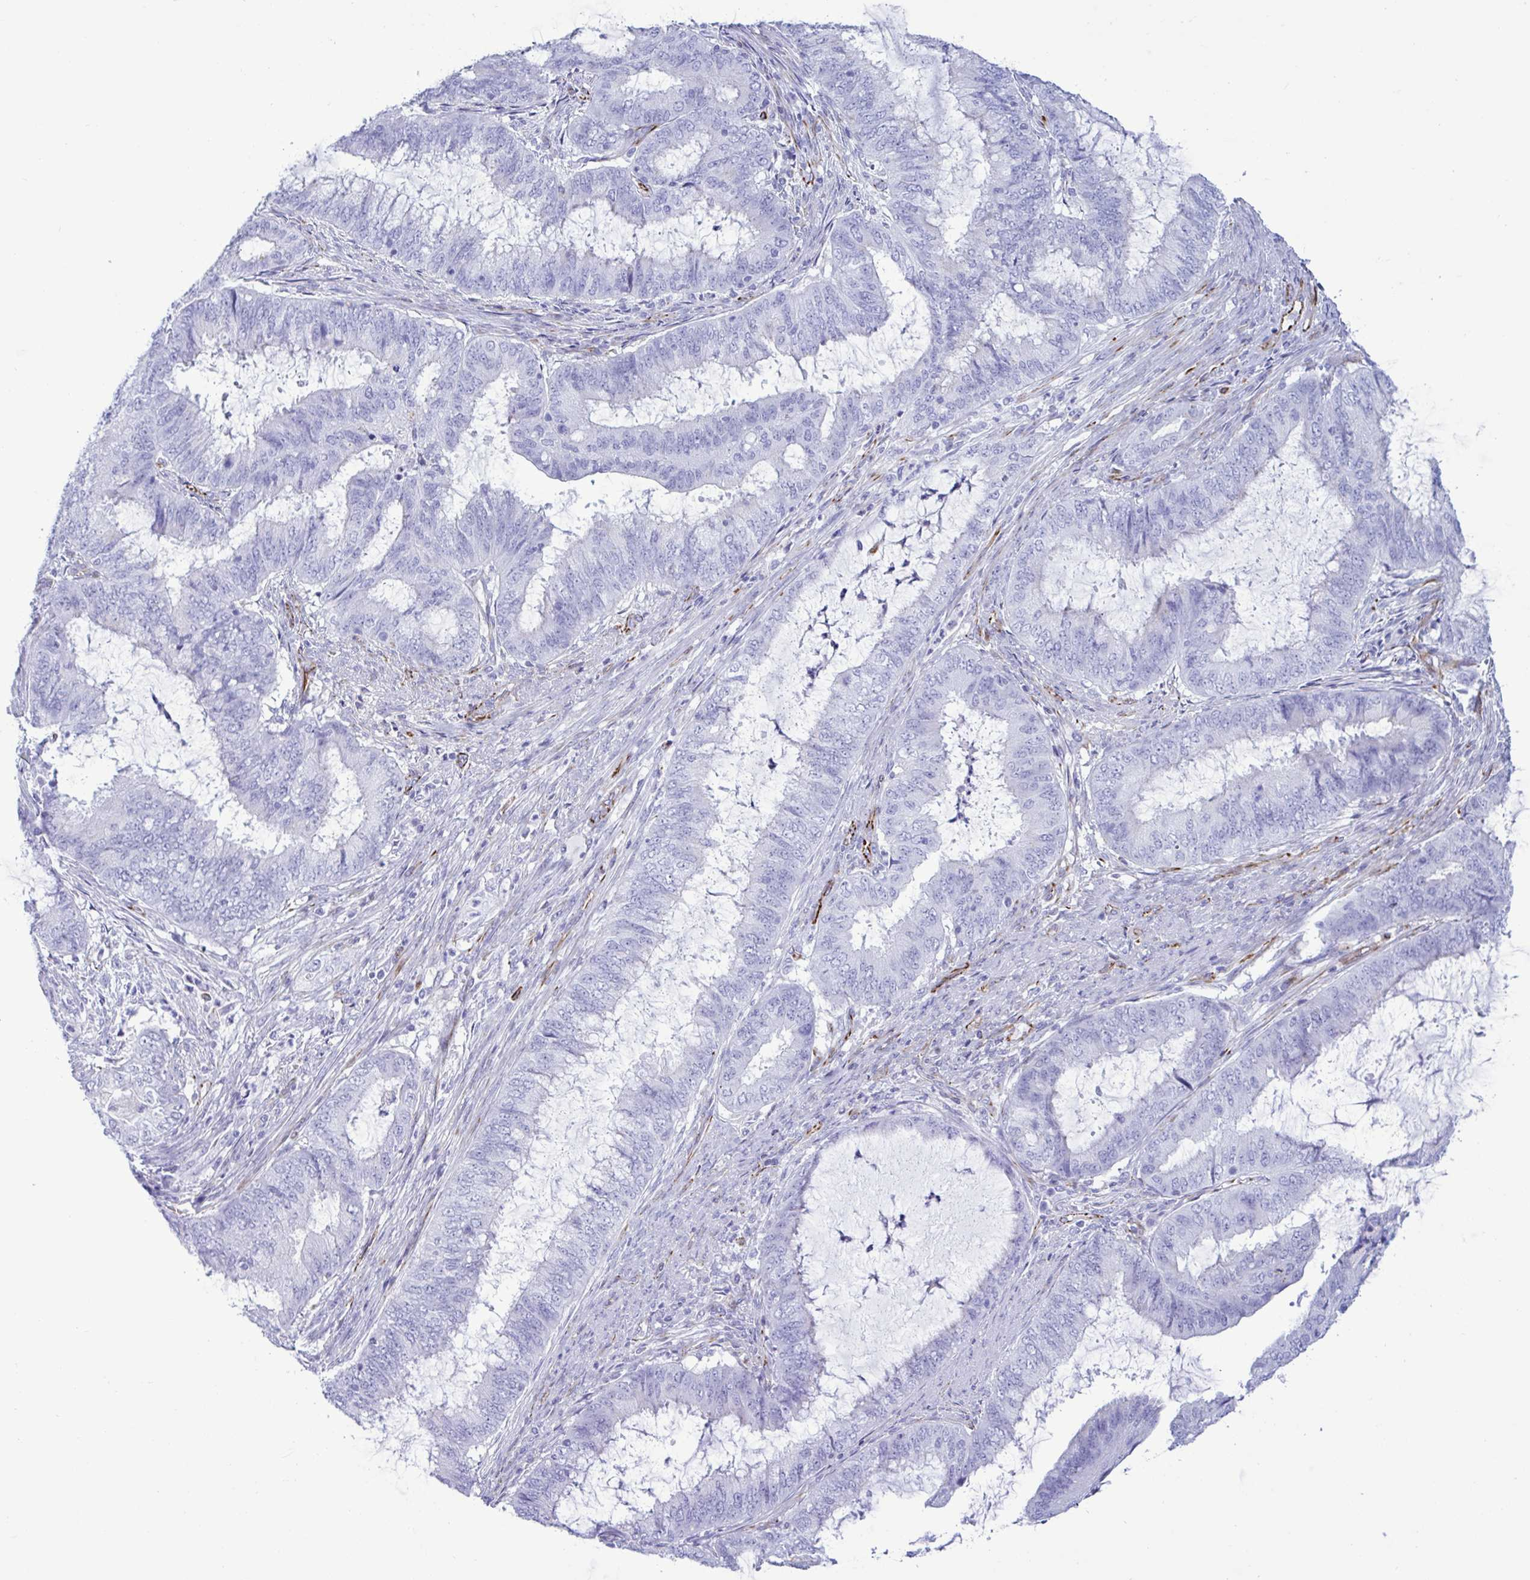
{"staining": {"intensity": "negative", "quantity": "none", "location": "none"}, "tissue": "endometrial cancer", "cell_type": "Tumor cells", "image_type": "cancer", "snomed": [{"axis": "morphology", "description": "Adenocarcinoma, NOS"}, {"axis": "topography", "description": "Endometrium"}], "caption": "Tumor cells show no significant staining in adenocarcinoma (endometrial).", "gene": "SMAD5", "patient": {"sex": "female", "age": 51}}